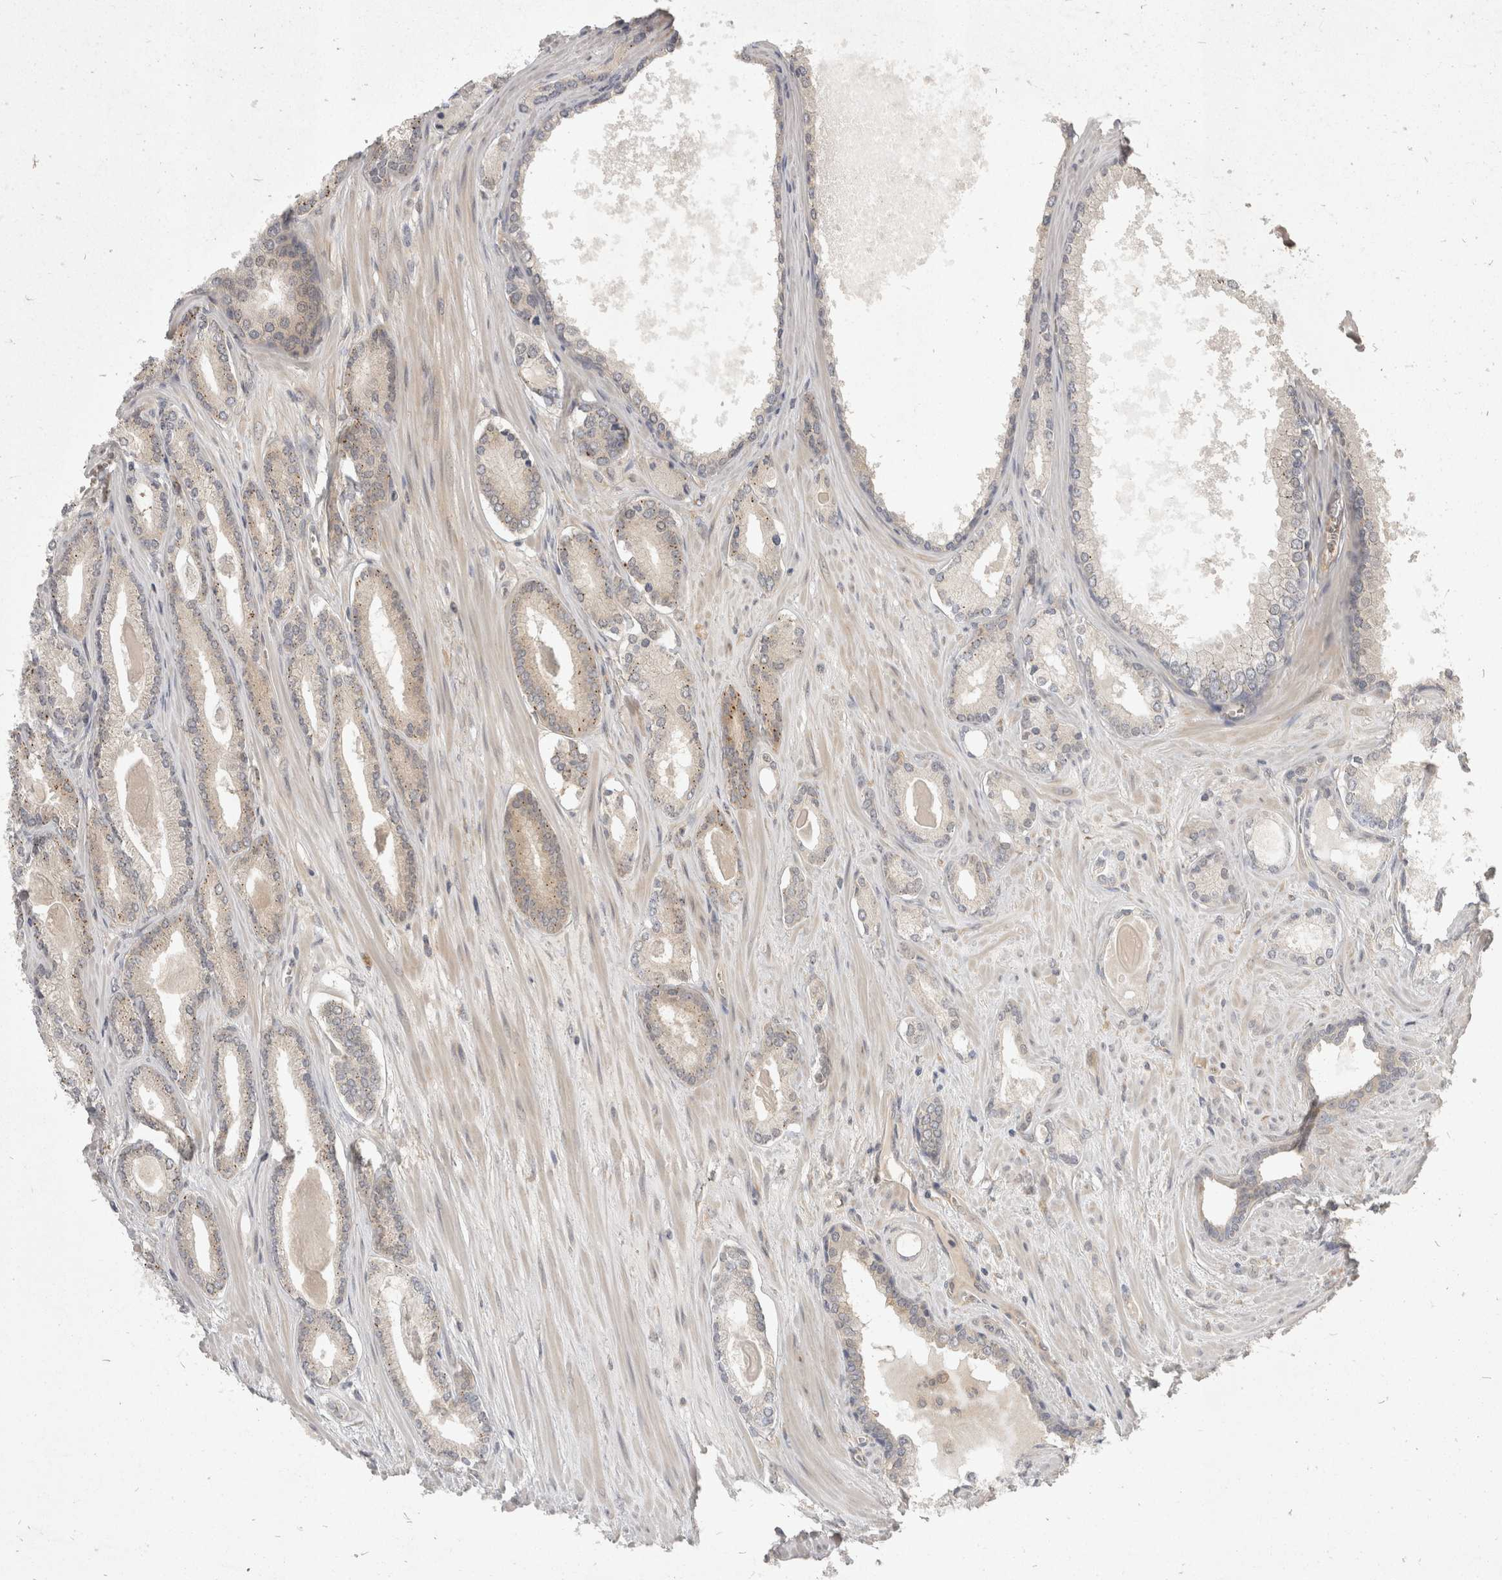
{"staining": {"intensity": "weak", "quantity": "<25%", "location": "cytoplasmic/membranous"}, "tissue": "prostate cancer", "cell_type": "Tumor cells", "image_type": "cancer", "snomed": [{"axis": "morphology", "description": "Adenocarcinoma, Low grade"}, {"axis": "topography", "description": "Prostate"}], "caption": "This micrograph is of adenocarcinoma (low-grade) (prostate) stained with IHC to label a protein in brown with the nuclei are counter-stained blue. There is no expression in tumor cells.", "gene": "EIF4G3", "patient": {"sex": "male", "age": 70}}